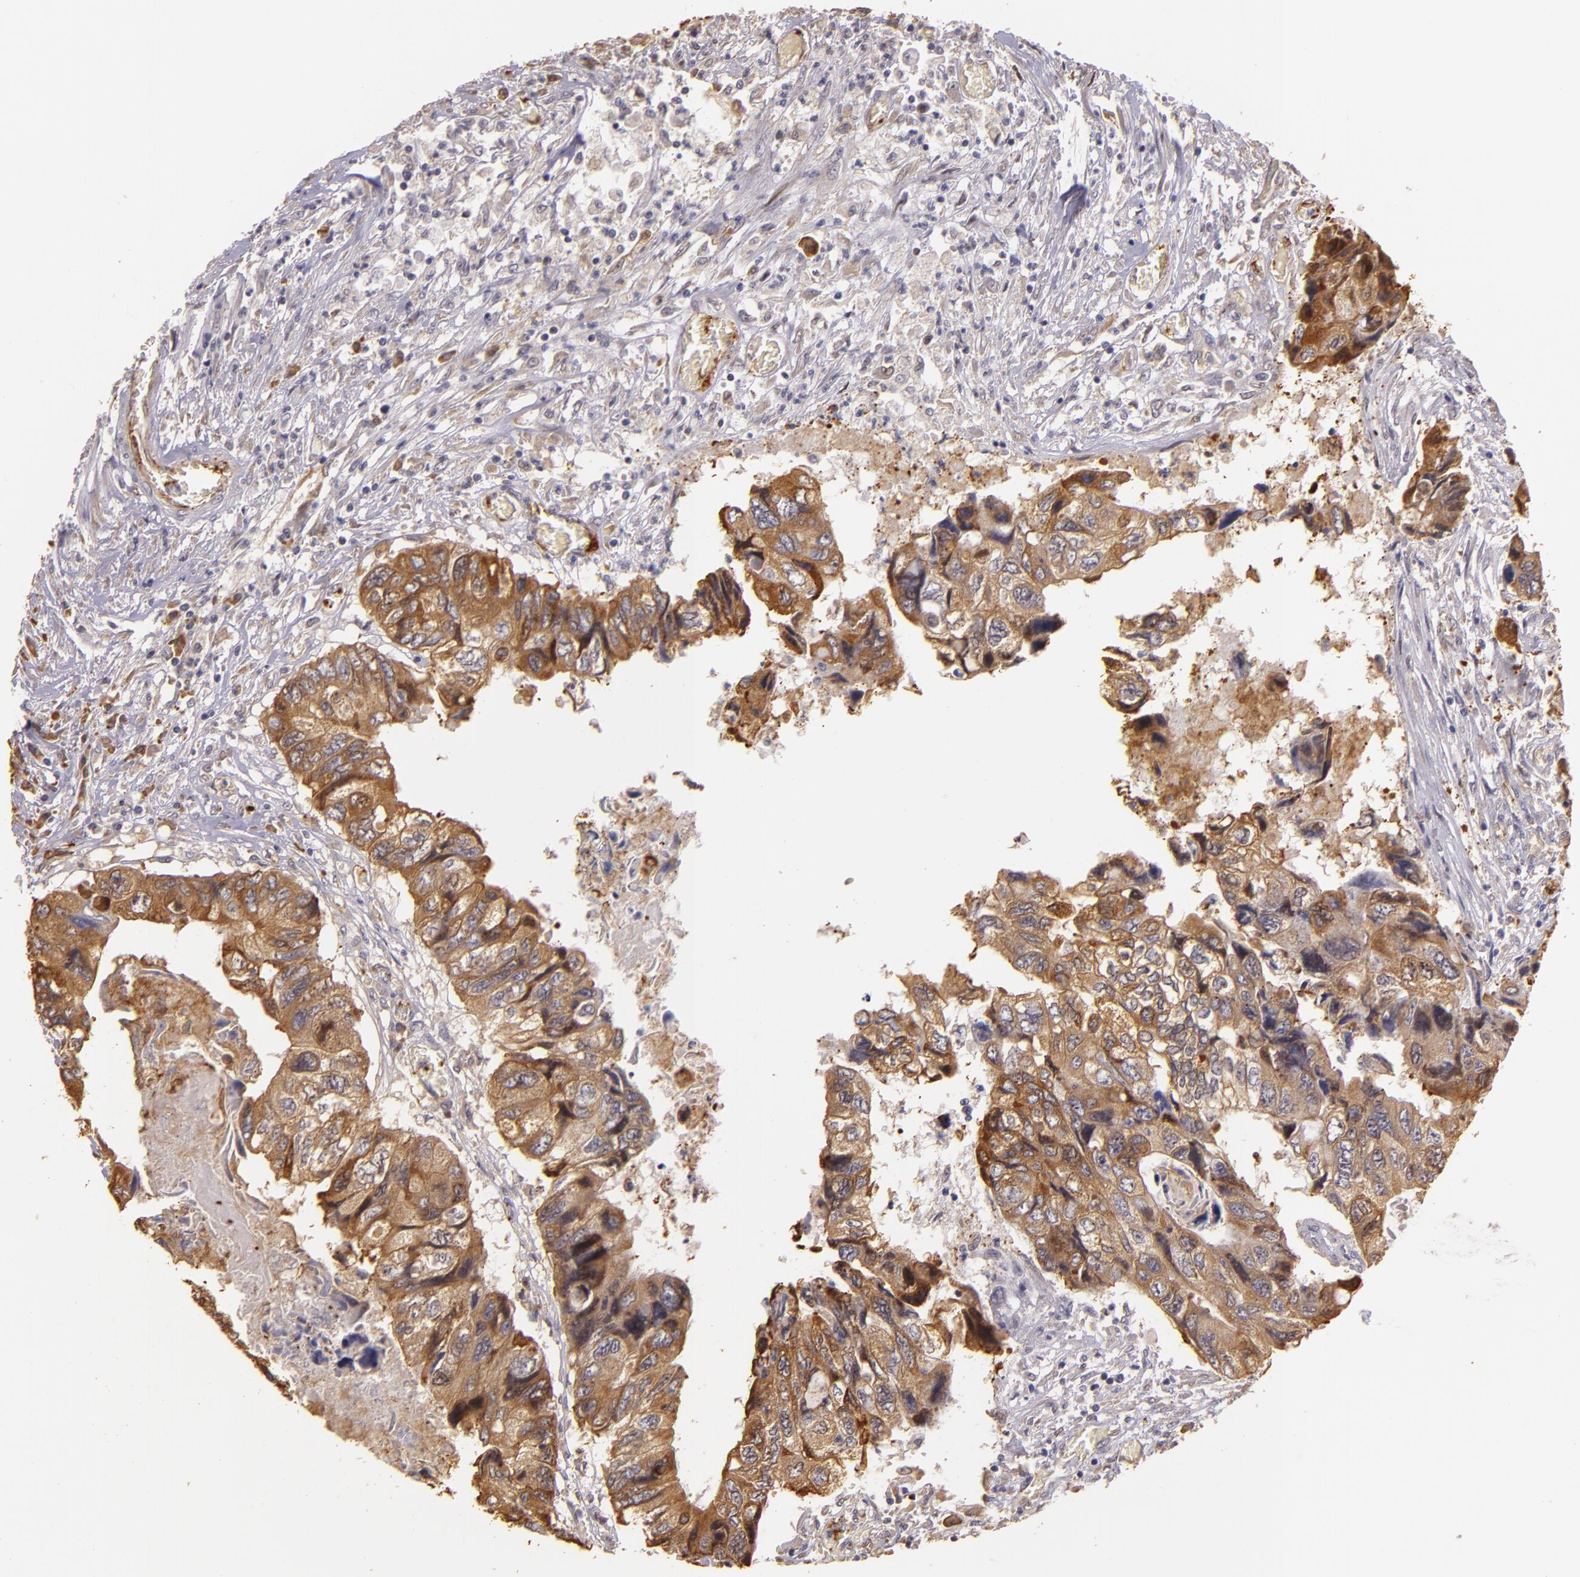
{"staining": {"intensity": "moderate", "quantity": ">75%", "location": "cytoplasmic/membranous"}, "tissue": "colorectal cancer", "cell_type": "Tumor cells", "image_type": "cancer", "snomed": [{"axis": "morphology", "description": "Adenocarcinoma, NOS"}, {"axis": "topography", "description": "Rectum"}], "caption": "Immunohistochemical staining of adenocarcinoma (colorectal) exhibits moderate cytoplasmic/membranous protein positivity in about >75% of tumor cells. (brown staining indicates protein expression, while blue staining denotes nuclei).", "gene": "SYTL4", "patient": {"sex": "female", "age": 82}}